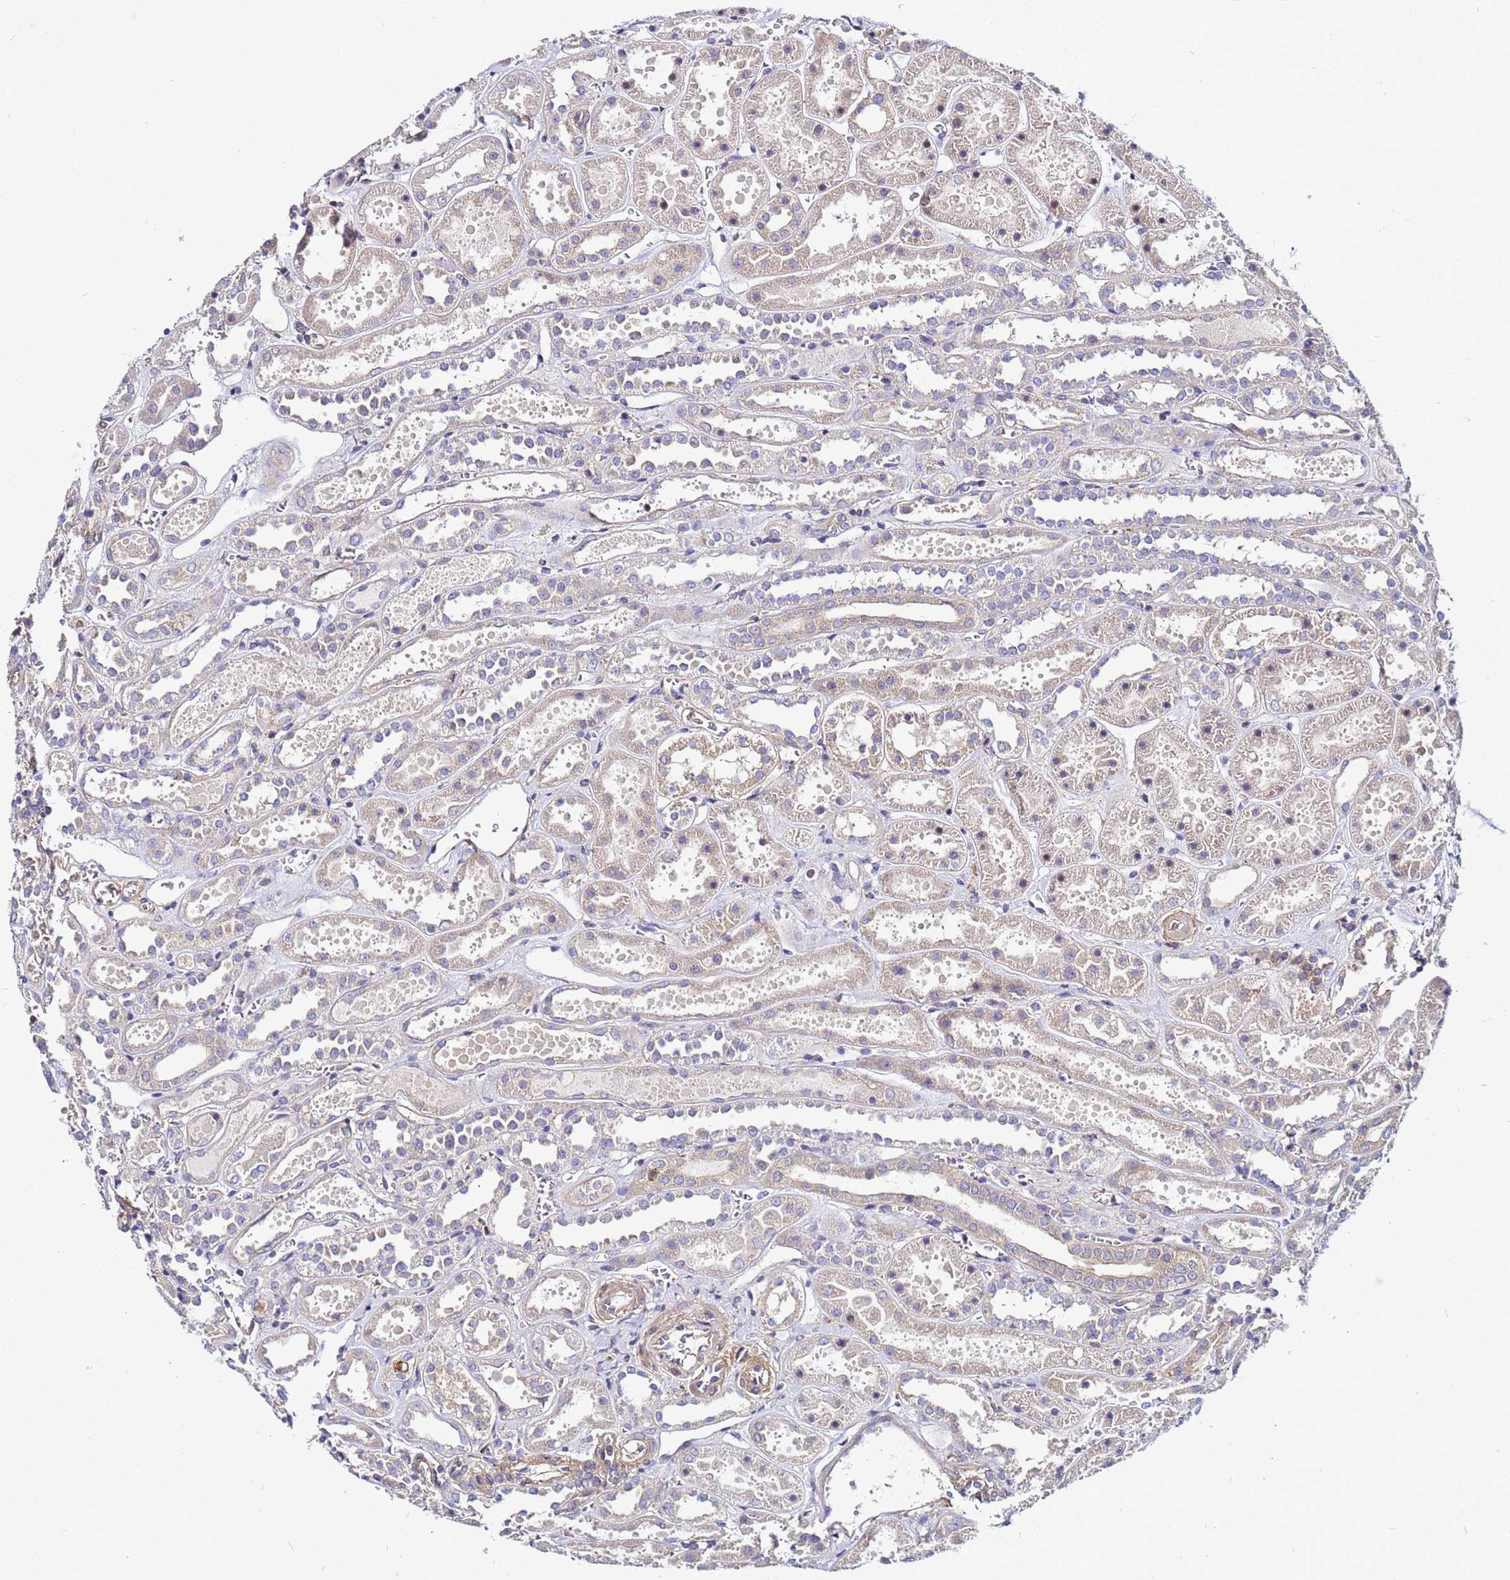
{"staining": {"intensity": "weak", "quantity": "25%-75%", "location": "cytoplasmic/membranous"}, "tissue": "kidney", "cell_type": "Cells in glomeruli", "image_type": "normal", "snomed": [{"axis": "morphology", "description": "Normal tissue, NOS"}, {"axis": "topography", "description": "Kidney"}], "caption": "A brown stain labels weak cytoplasmic/membranous staining of a protein in cells in glomeruli of benign kidney.", "gene": "STK38L", "patient": {"sex": "female", "age": 41}}